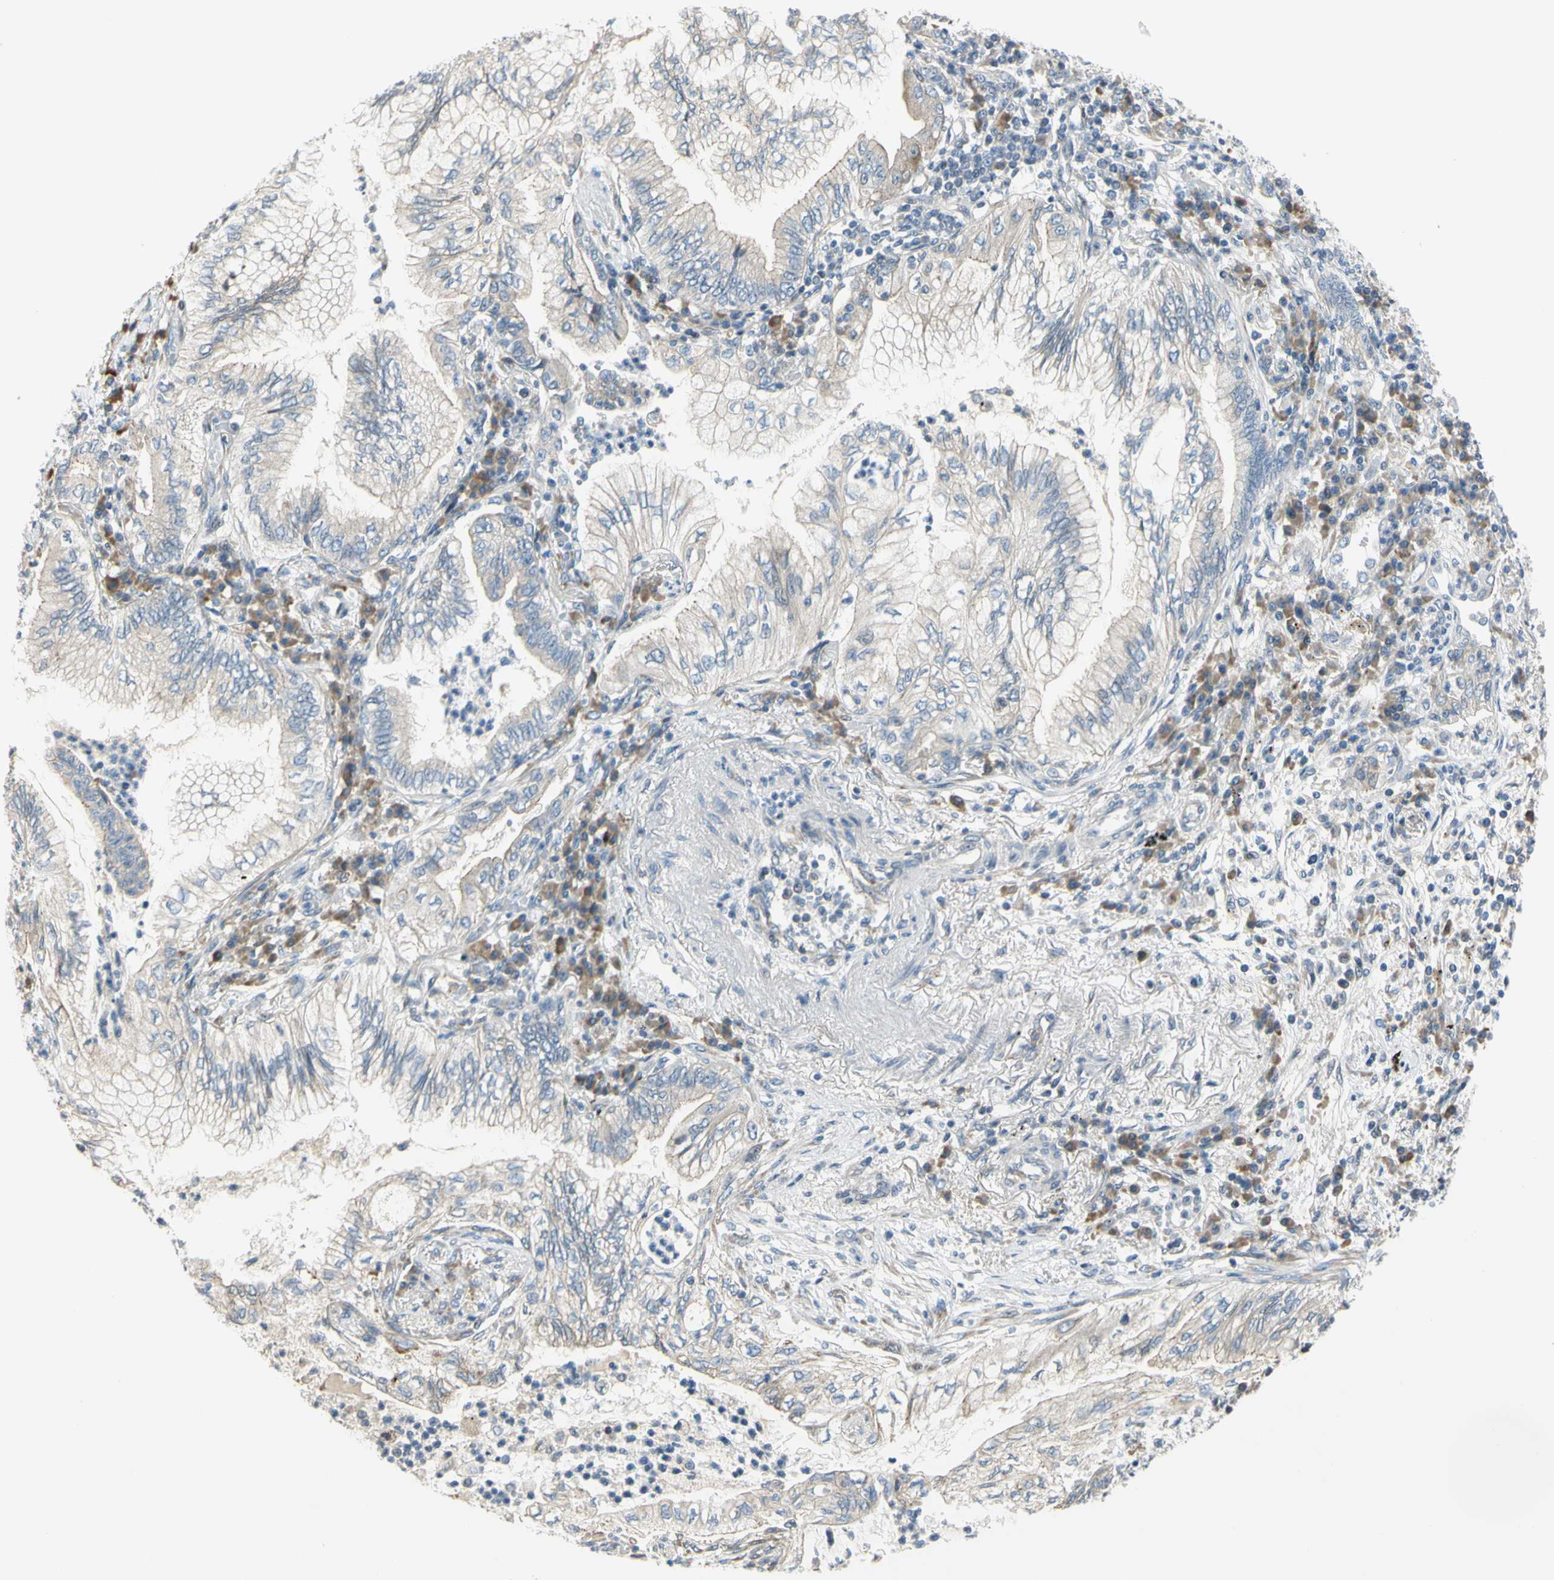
{"staining": {"intensity": "weak", "quantity": "<25%", "location": "cytoplasmic/membranous"}, "tissue": "lung cancer", "cell_type": "Tumor cells", "image_type": "cancer", "snomed": [{"axis": "morphology", "description": "Normal tissue, NOS"}, {"axis": "morphology", "description": "Adenocarcinoma, NOS"}, {"axis": "topography", "description": "Bronchus"}, {"axis": "topography", "description": "Lung"}], "caption": "Histopathology image shows no protein staining in tumor cells of lung cancer (adenocarcinoma) tissue. (IHC, brightfield microscopy, high magnification).", "gene": "NPDC1", "patient": {"sex": "female", "age": 70}}